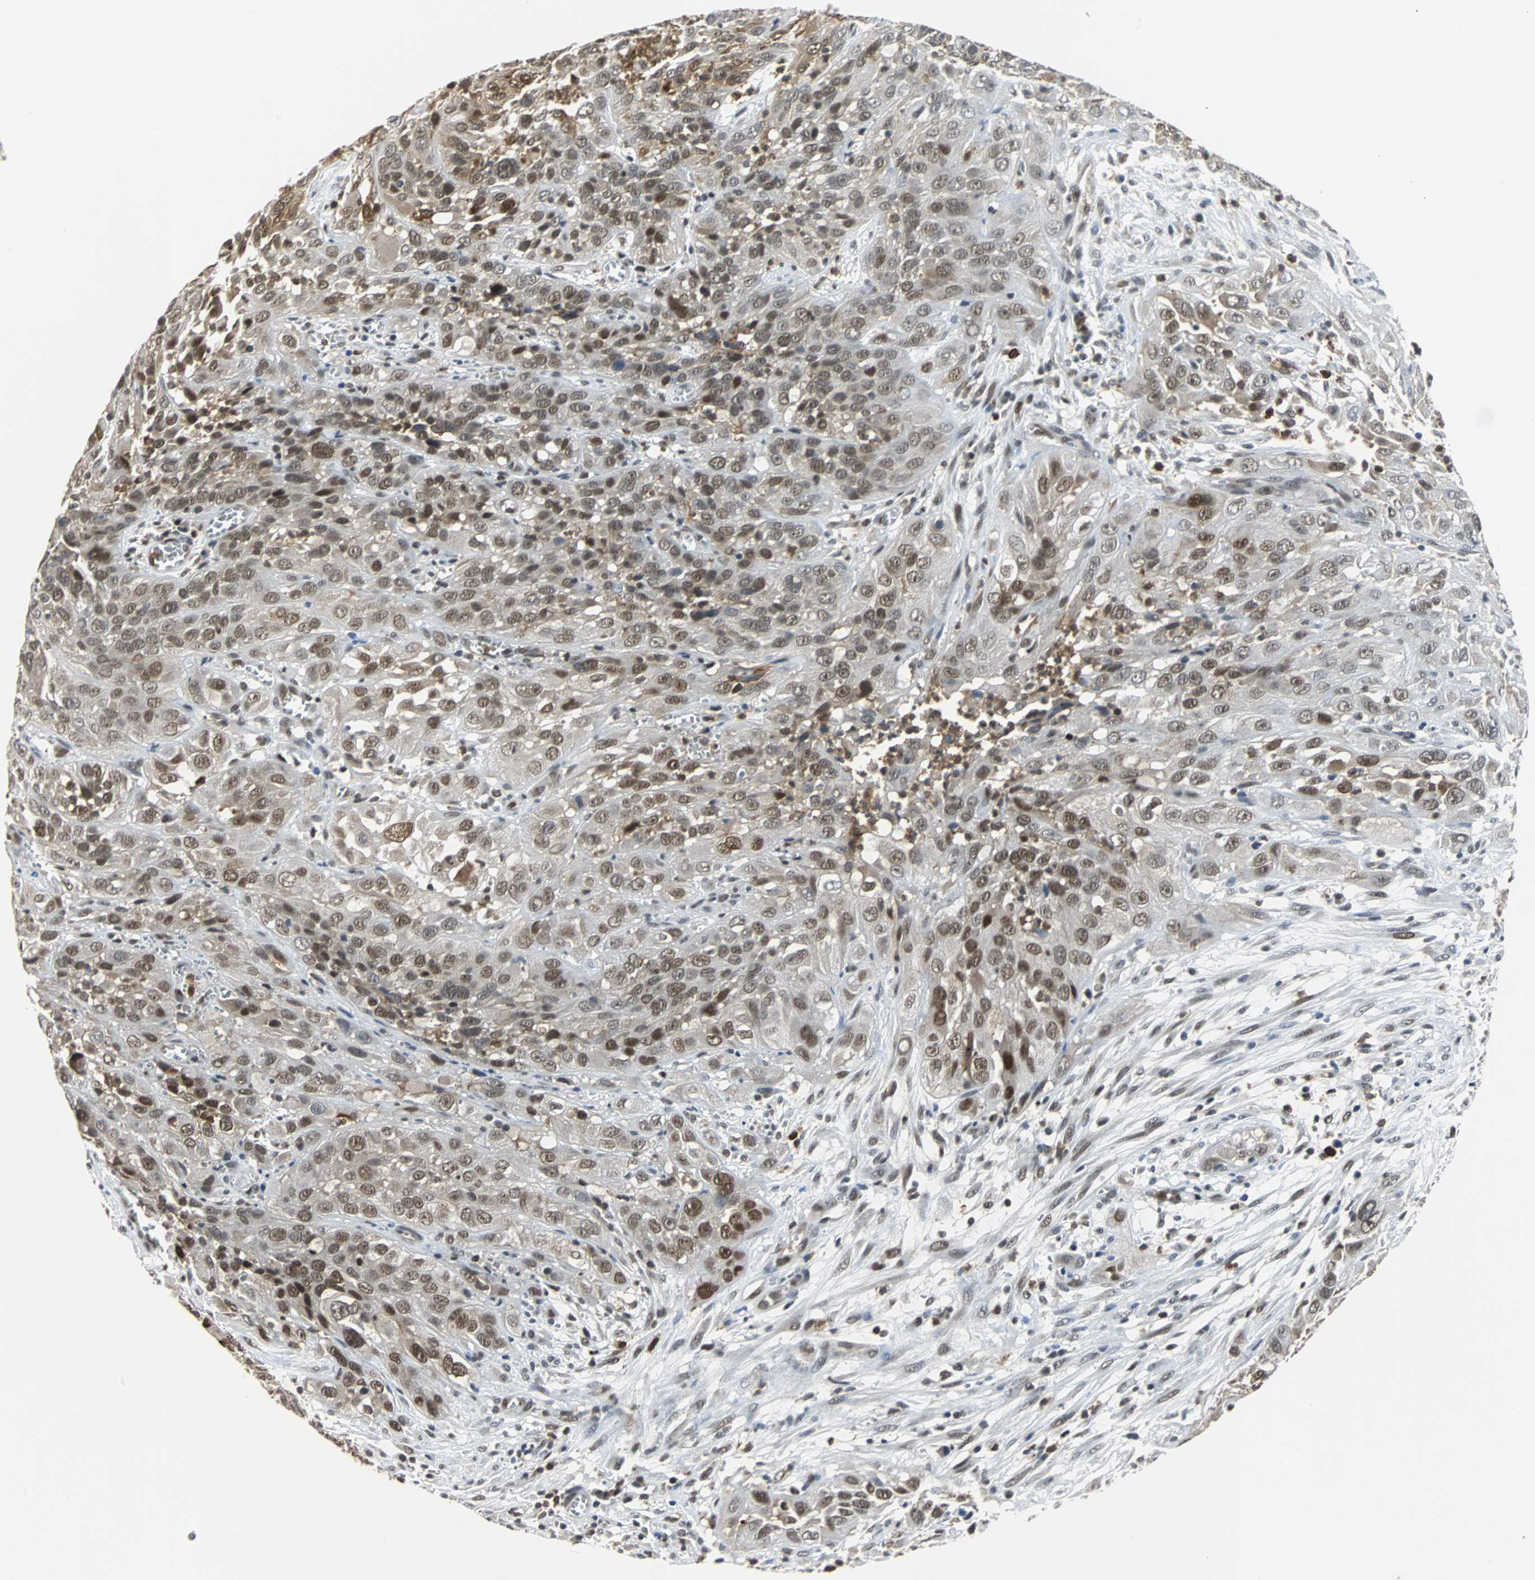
{"staining": {"intensity": "strong", "quantity": ">75%", "location": "cytoplasmic/membranous,nuclear"}, "tissue": "cervical cancer", "cell_type": "Tumor cells", "image_type": "cancer", "snomed": [{"axis": "morphology", "description": "Squamous cell carcinoma, NOS"}, {"axis": "topography", "description": "Cervix"}], "caption": "High-magnification brightfield microscopy of cervical cancer (squamous cell carcinoma) stained with DAB (3,3'-diaminobenzidine) (brown) and counterstained with hematoxylin (blue). tumor cells exhibit strong cytoplasmic/membranous and nuclear expression is identified in approximately>75% of cells. (DAB IHC with brightfield microscopy, high magnification).", "gene": "SIRT1", "patient": {"sex": "female", "age": 32}}